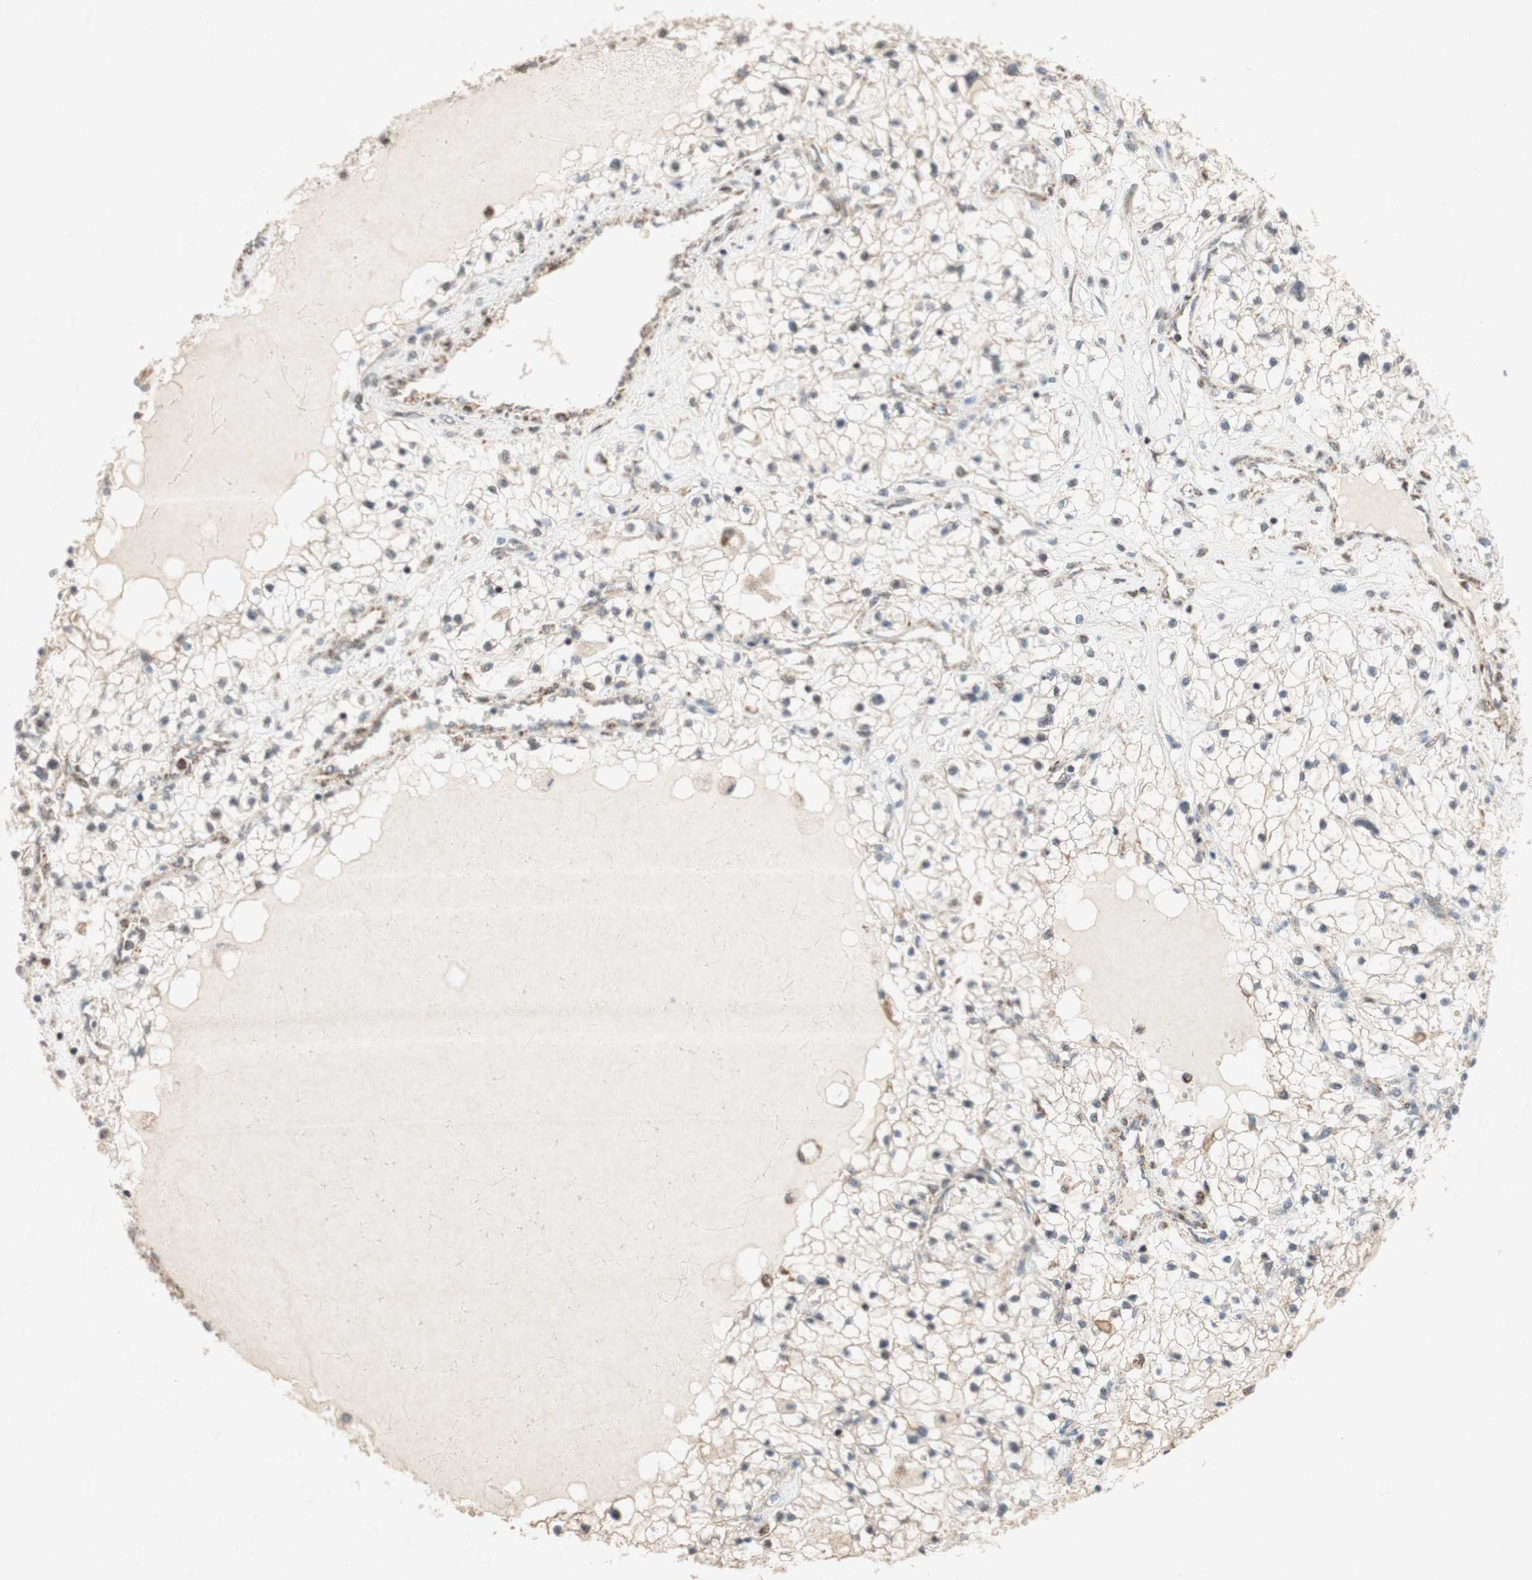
{"staining": {"intensity": "negative", "quantity": "none", "location": "none"}, "tissue": "renal cancer", "cell_type": "Tumor cells", "image_type": "cancer", "snomed": [{"axis": "morphology", "description": "Adenocarcinoma, NOS"}, {"axis": "topography", "description": "Kidney"}], "caption": "This is an immunohistochemistry (IHC) histopathology image of renal adenocarcinoma. There is no staining in tumor cells.", "gene": "DNMT3A", "patient": {"sex": "male", "age": 68}}